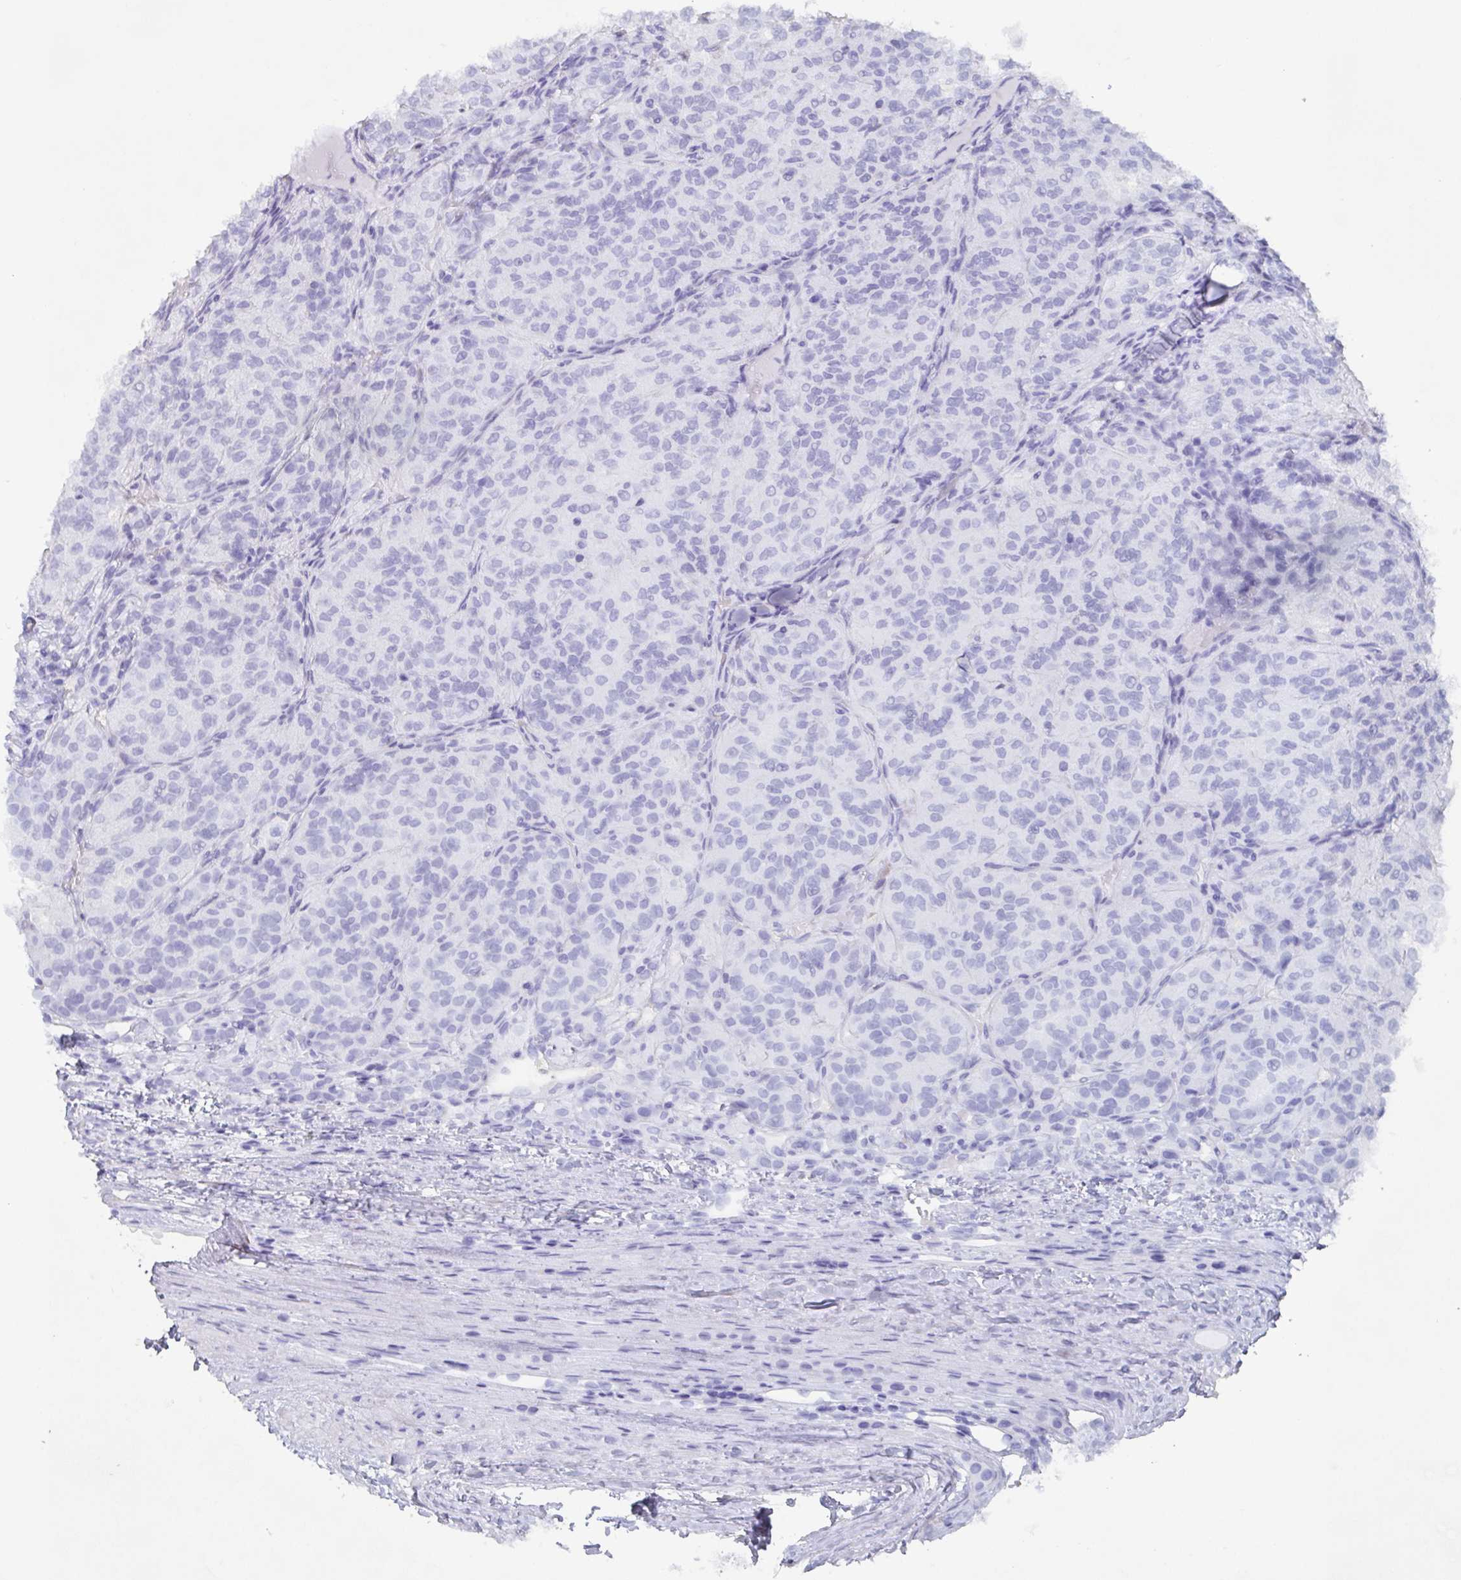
{"staining": {"intensity": "negative", "quantity": "none", "location": "none"}, "tissue": "renal cancer", "cell_type": "Tumor cells", "image_type": "cancer", "snomed": [{"axis": "morphology", "description": "Adenocarcinoma, NOS"}, {"axis": "topography", "description": "Kidney"}], "caption": "Renal cancer was stained to show a protein in brown. There is no significant positivity in tumor cells.", "gene": "AGFG2", "patient": {"sex": "female", "age": 63}}